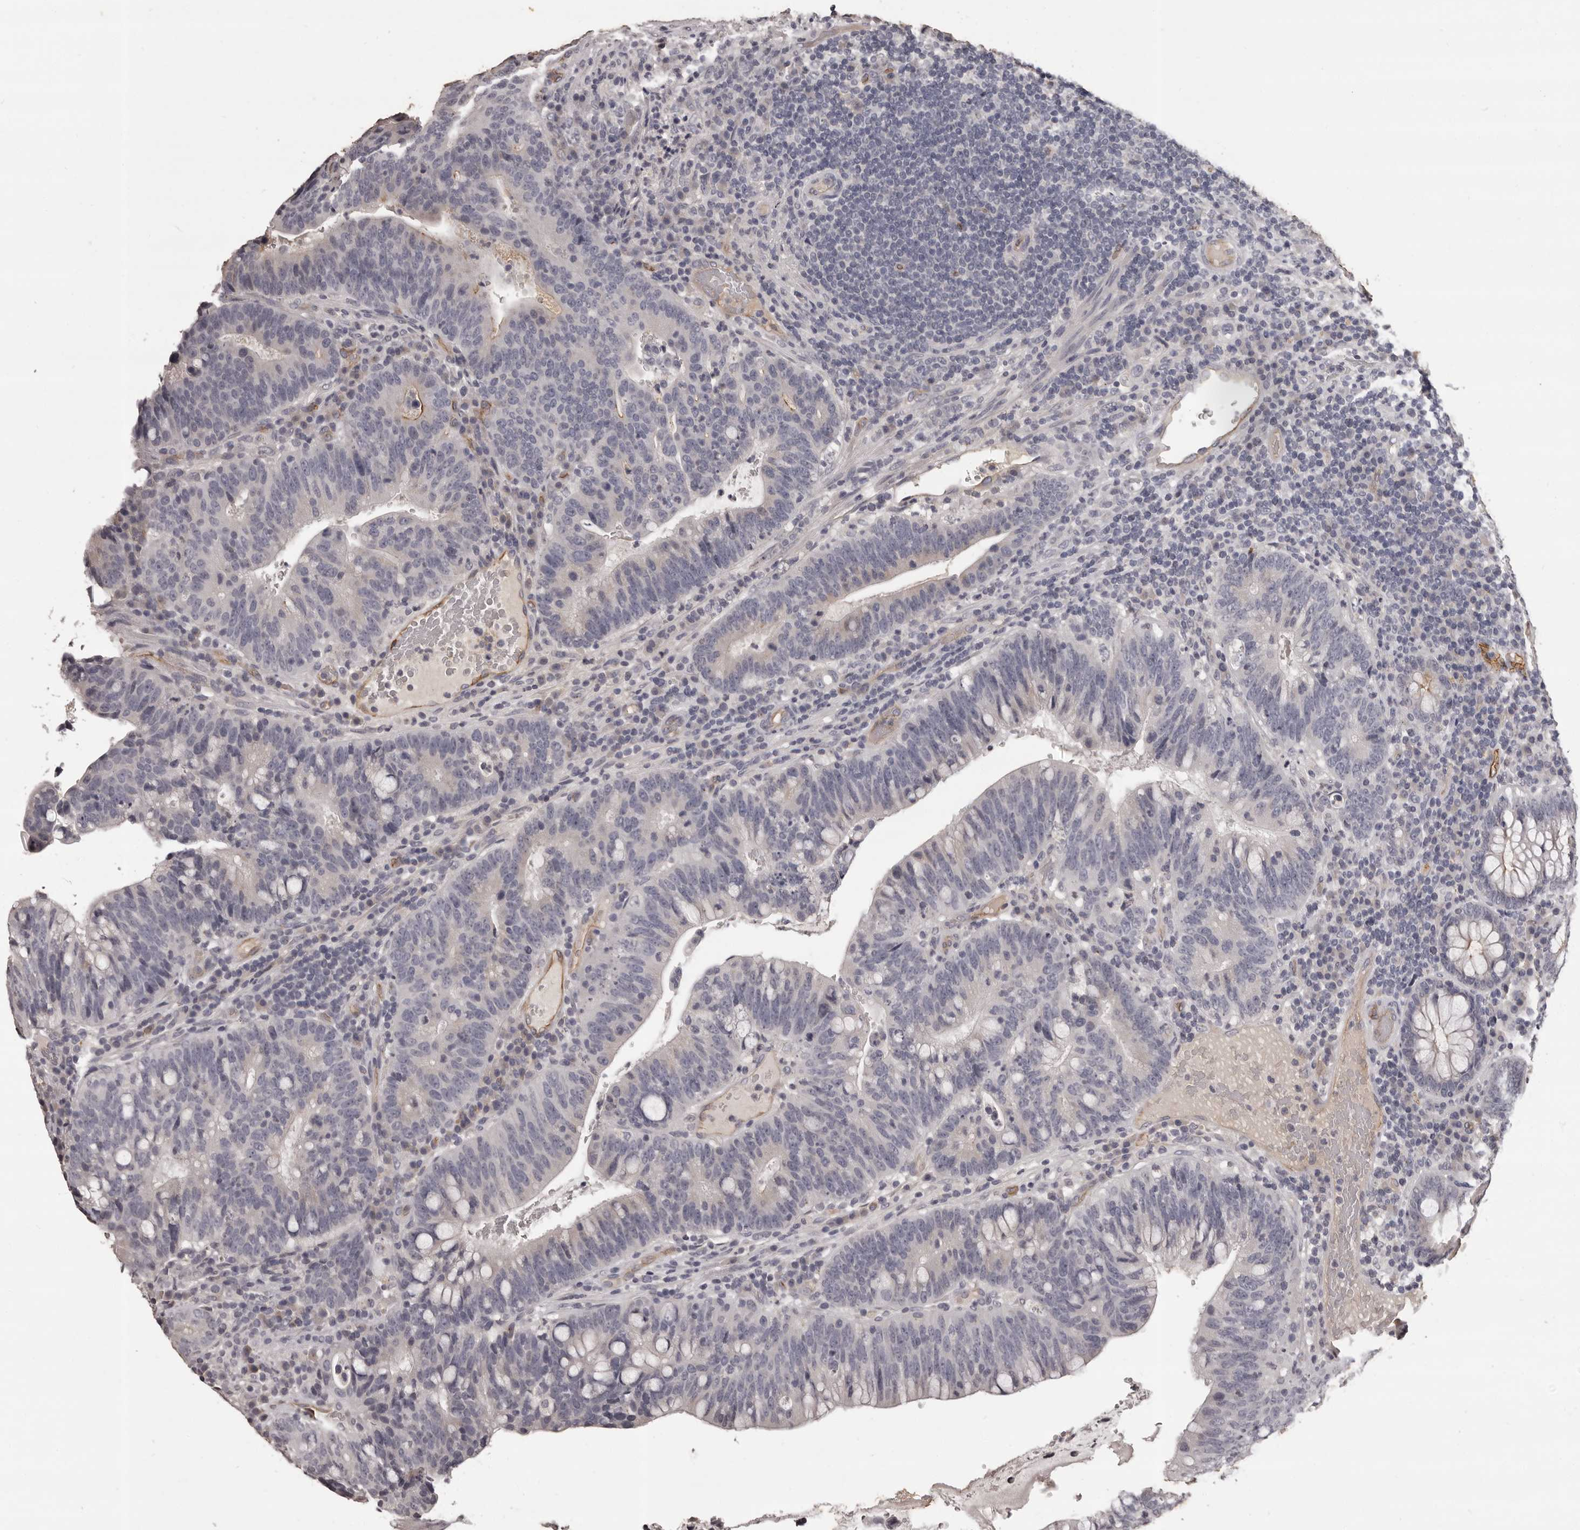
{"staining": {"intensity": "moderate", "quantity": "<25%", "location": "cytoplasmic/membranous"}, "tissue": "colorectal cancer", "cell_type": "Tumor cells", "image_type": "cancer", "snomed": [{"axis": "morphology", "description": "Adenocarcinoma, NOS"}, {"axis": "topography", "description": "Colon"}], "caption": "Protein staining of colorectal adenocarcinoma tissue demonstrates moderate cytoplasmic/membranous positivity in about <25% of tumor cells.", "gene": "GPR78", "patient": {"sex": "female", "age": 66}}